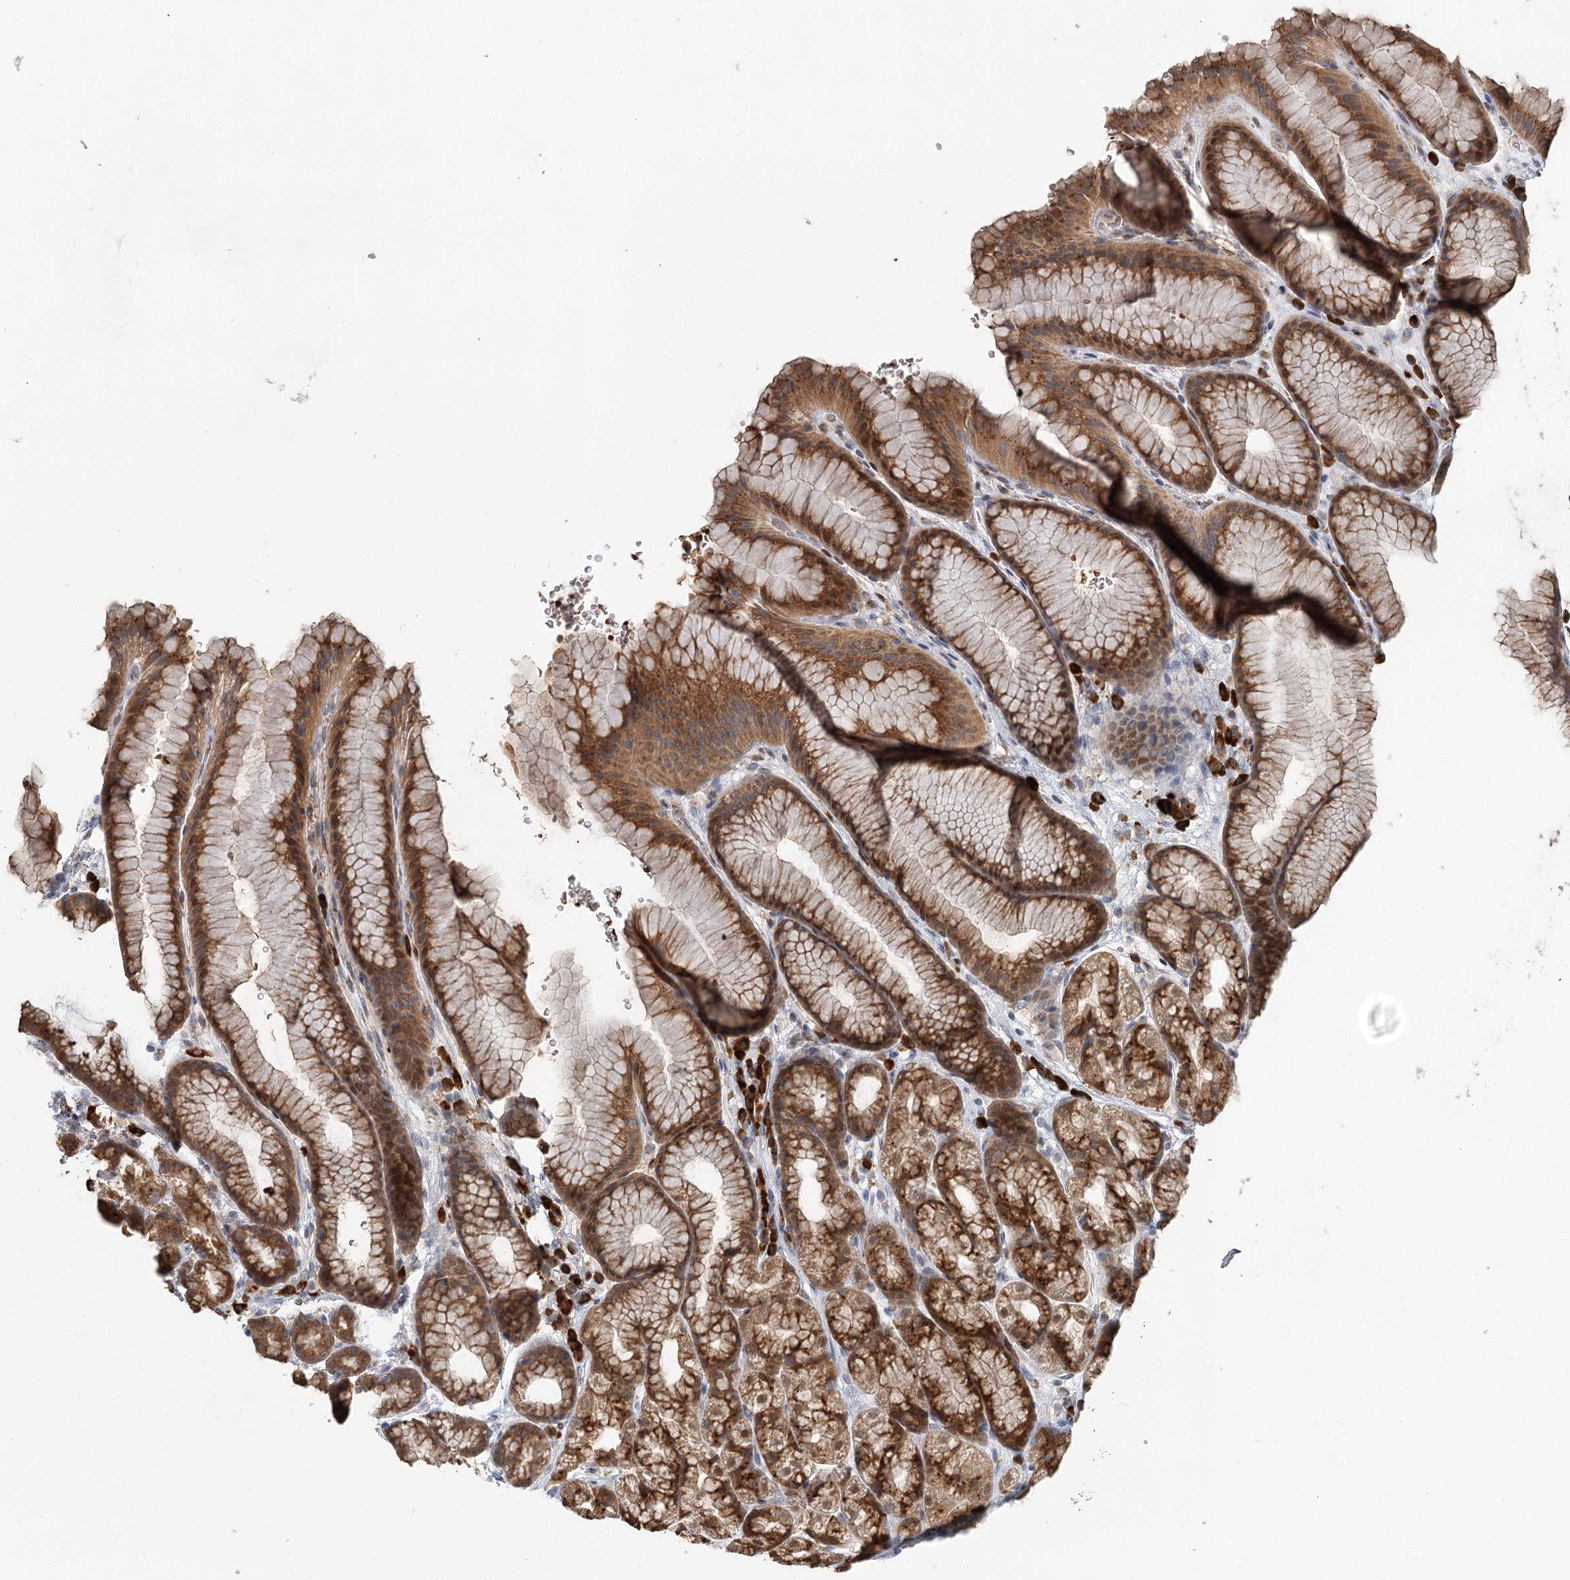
{"staining": {"intensity": "moderate", "quantity": ">75%", "location": "cytoplasmic/membranous,nuclear"}, "tissue": "stomach", "cell_type": "Glandular cells", "image_type": "normal", "snomed": [{"axis": "morphology", "description": "Normal tissue, NOS"}, {"axis": "morphology", "description": "Adenocarcinoma, NOS"}, {"axis": "topography", "description": "Stomach"}], "caption": "Glandular cells show moderate cytoplasmic/membranous,nuclear staining in approximately >75% of cells in benign stomach. (Stains: DAB (3,3'-diaminobenzidine) in brown, nuclei in blue, Microscopy: brightfield microscopy at high magnification).", "gene": "ADK", "patient": {"sex": "male", "age": 57}}